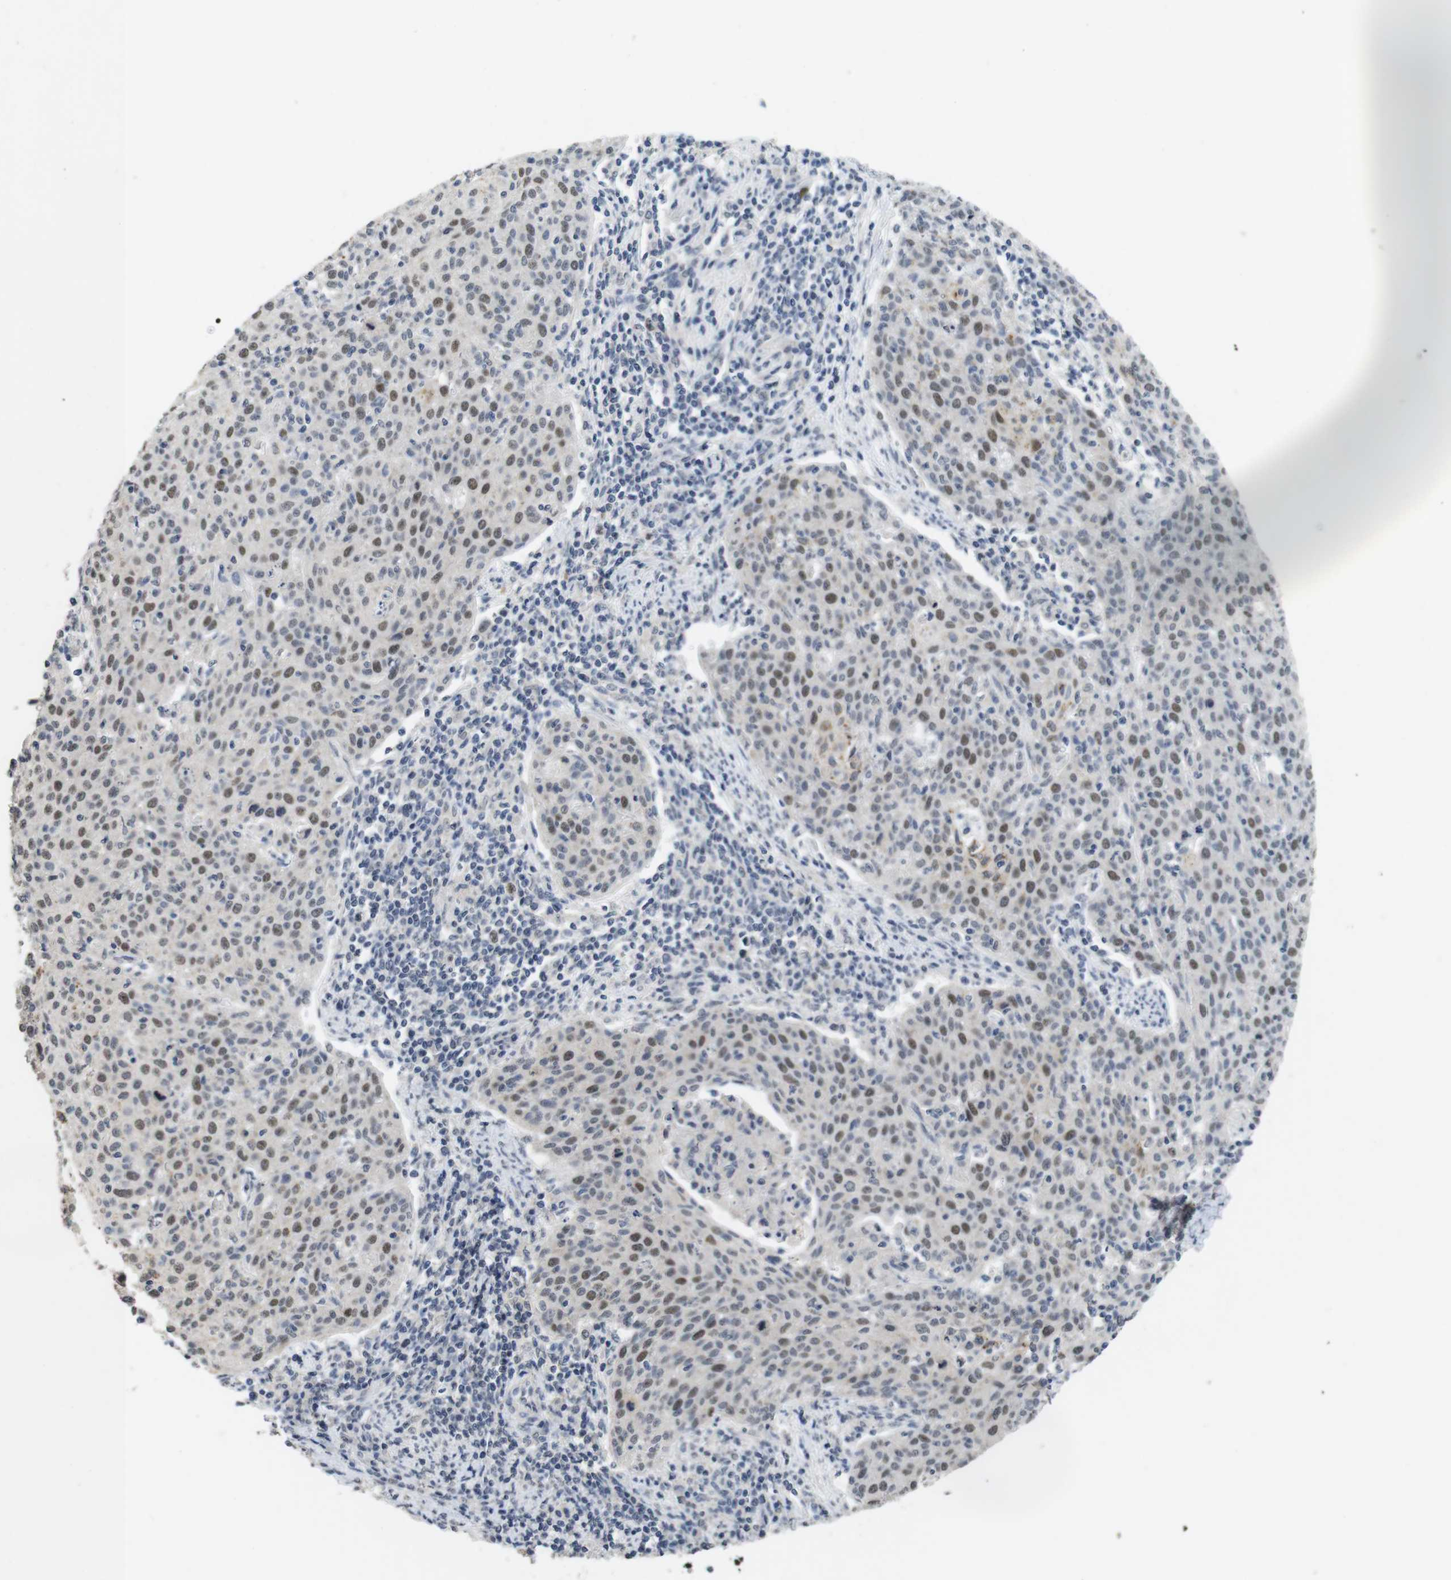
{"staining": {"intensity": "moderate", "quantity": "25%-75%", "location": "nuclear"}, "tissue": "cervical cancer", "cell_type": "Tumor cells", "image_type": "cancer", "snomed": [{"axis": "morphology", "description": "Squamous cell carcinoma, NOS"}, {"axis": "topography", "description": "Cervix"}], "caption": "This micrograph exhibits cervical squamous cell carcinoma stained with immunohistochemistry (IHC) to label a protein in brown. The nuclear of tumor cells show moderate positivity for the protein. Nuclei are counter-stained blue.", "gene": "SKP2", "patient": {"sex": "female", "age": 38}}